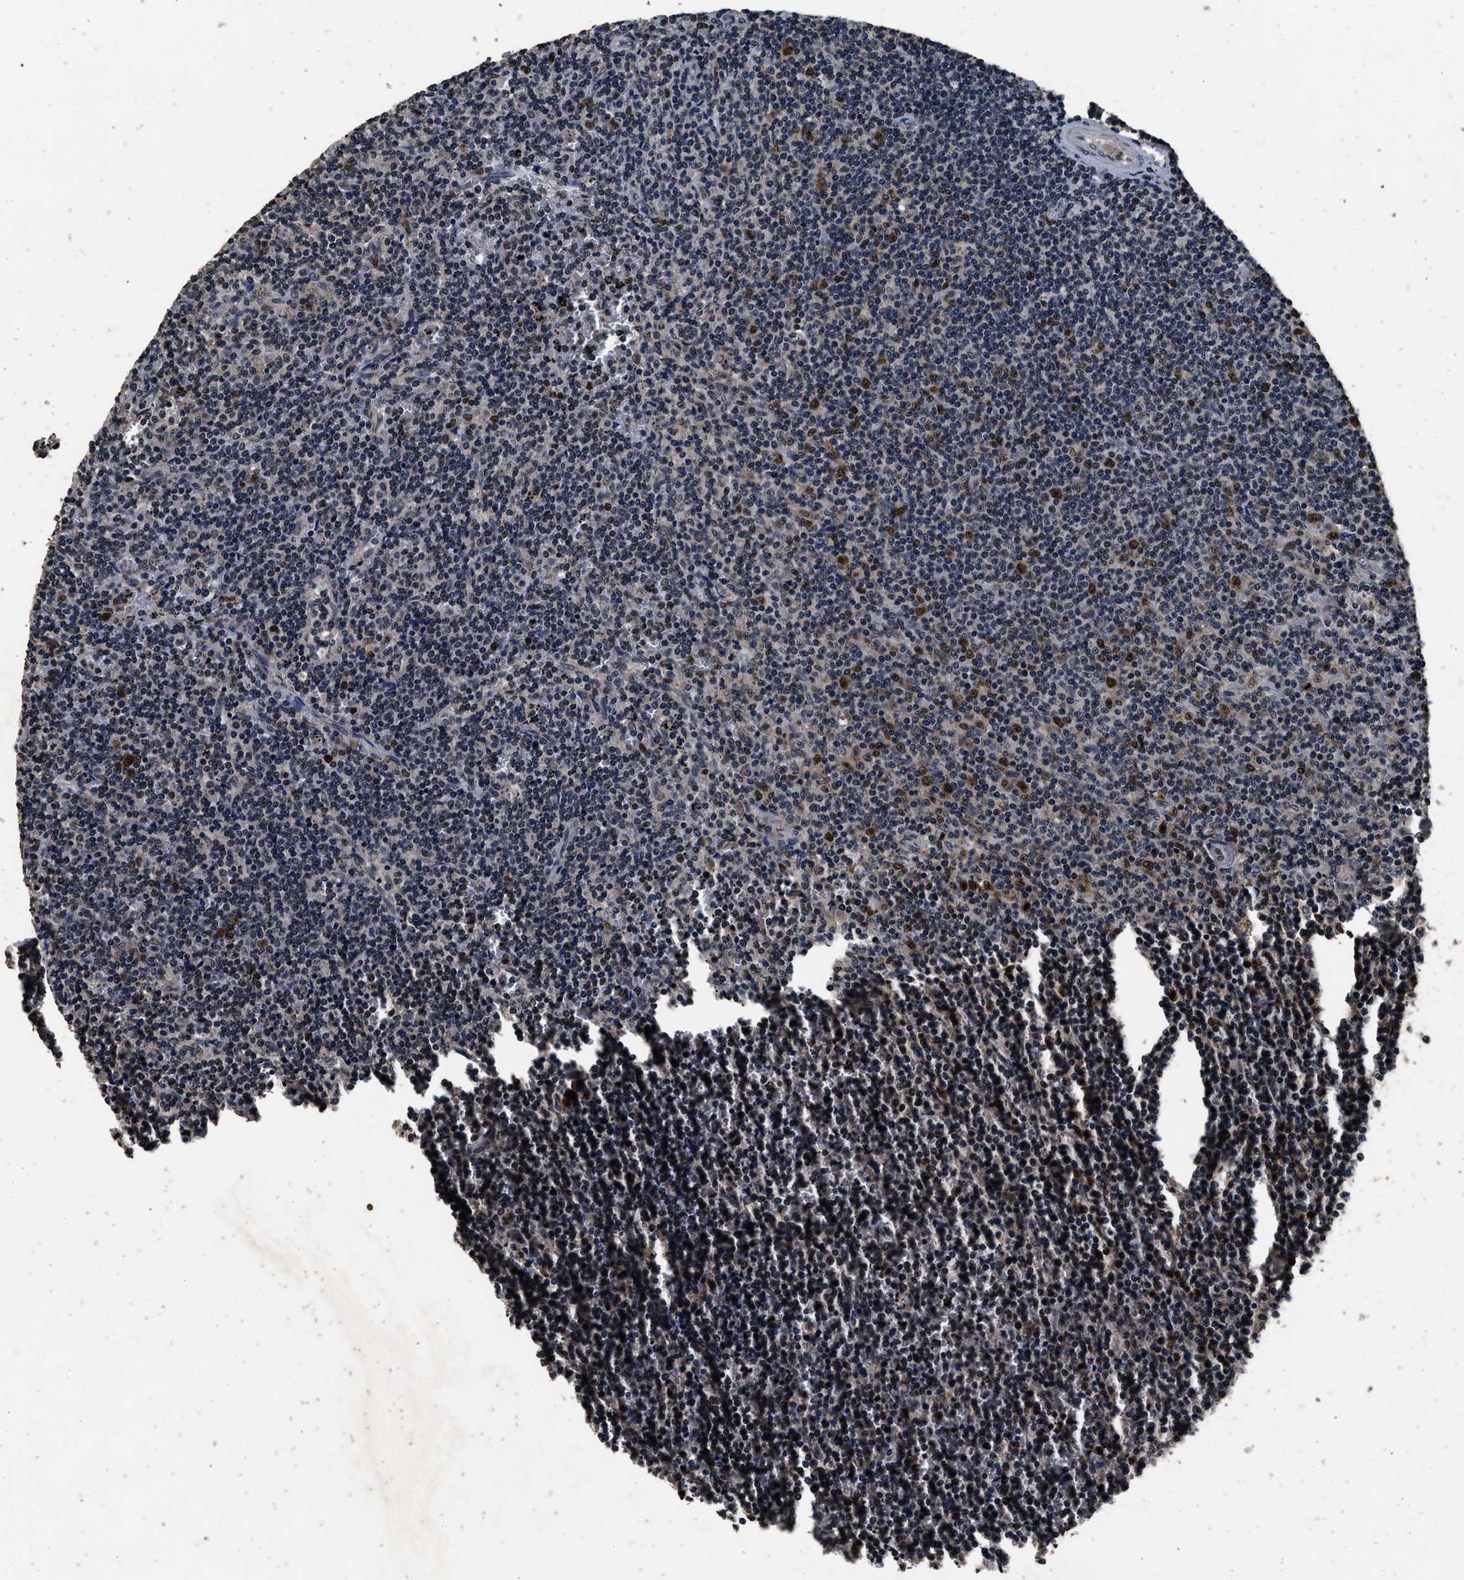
{"staining": {"intensity": "strong", "quantity": "25%-75%", "location": "nuclear"}, "tissue": "lymphoma", "cell_type": "Tumor cells", "image_type": "cancer", "snomed": [{"axis": "morphology", "description": "Malignant lymphoma, non-Hodgkin's type, Low grade"}, {"axis": "topography", "description": "Spleen"}], "caption": "Lymphoma stained with DAB (3,3'-diaminobenzidine) immunohistochemistry (IHC) displays high levels of strong nuclear staining in about 25%-75% of tumor cells.", "gene": "CSTF1", "patient": {"sex": "female", "age": 50}}